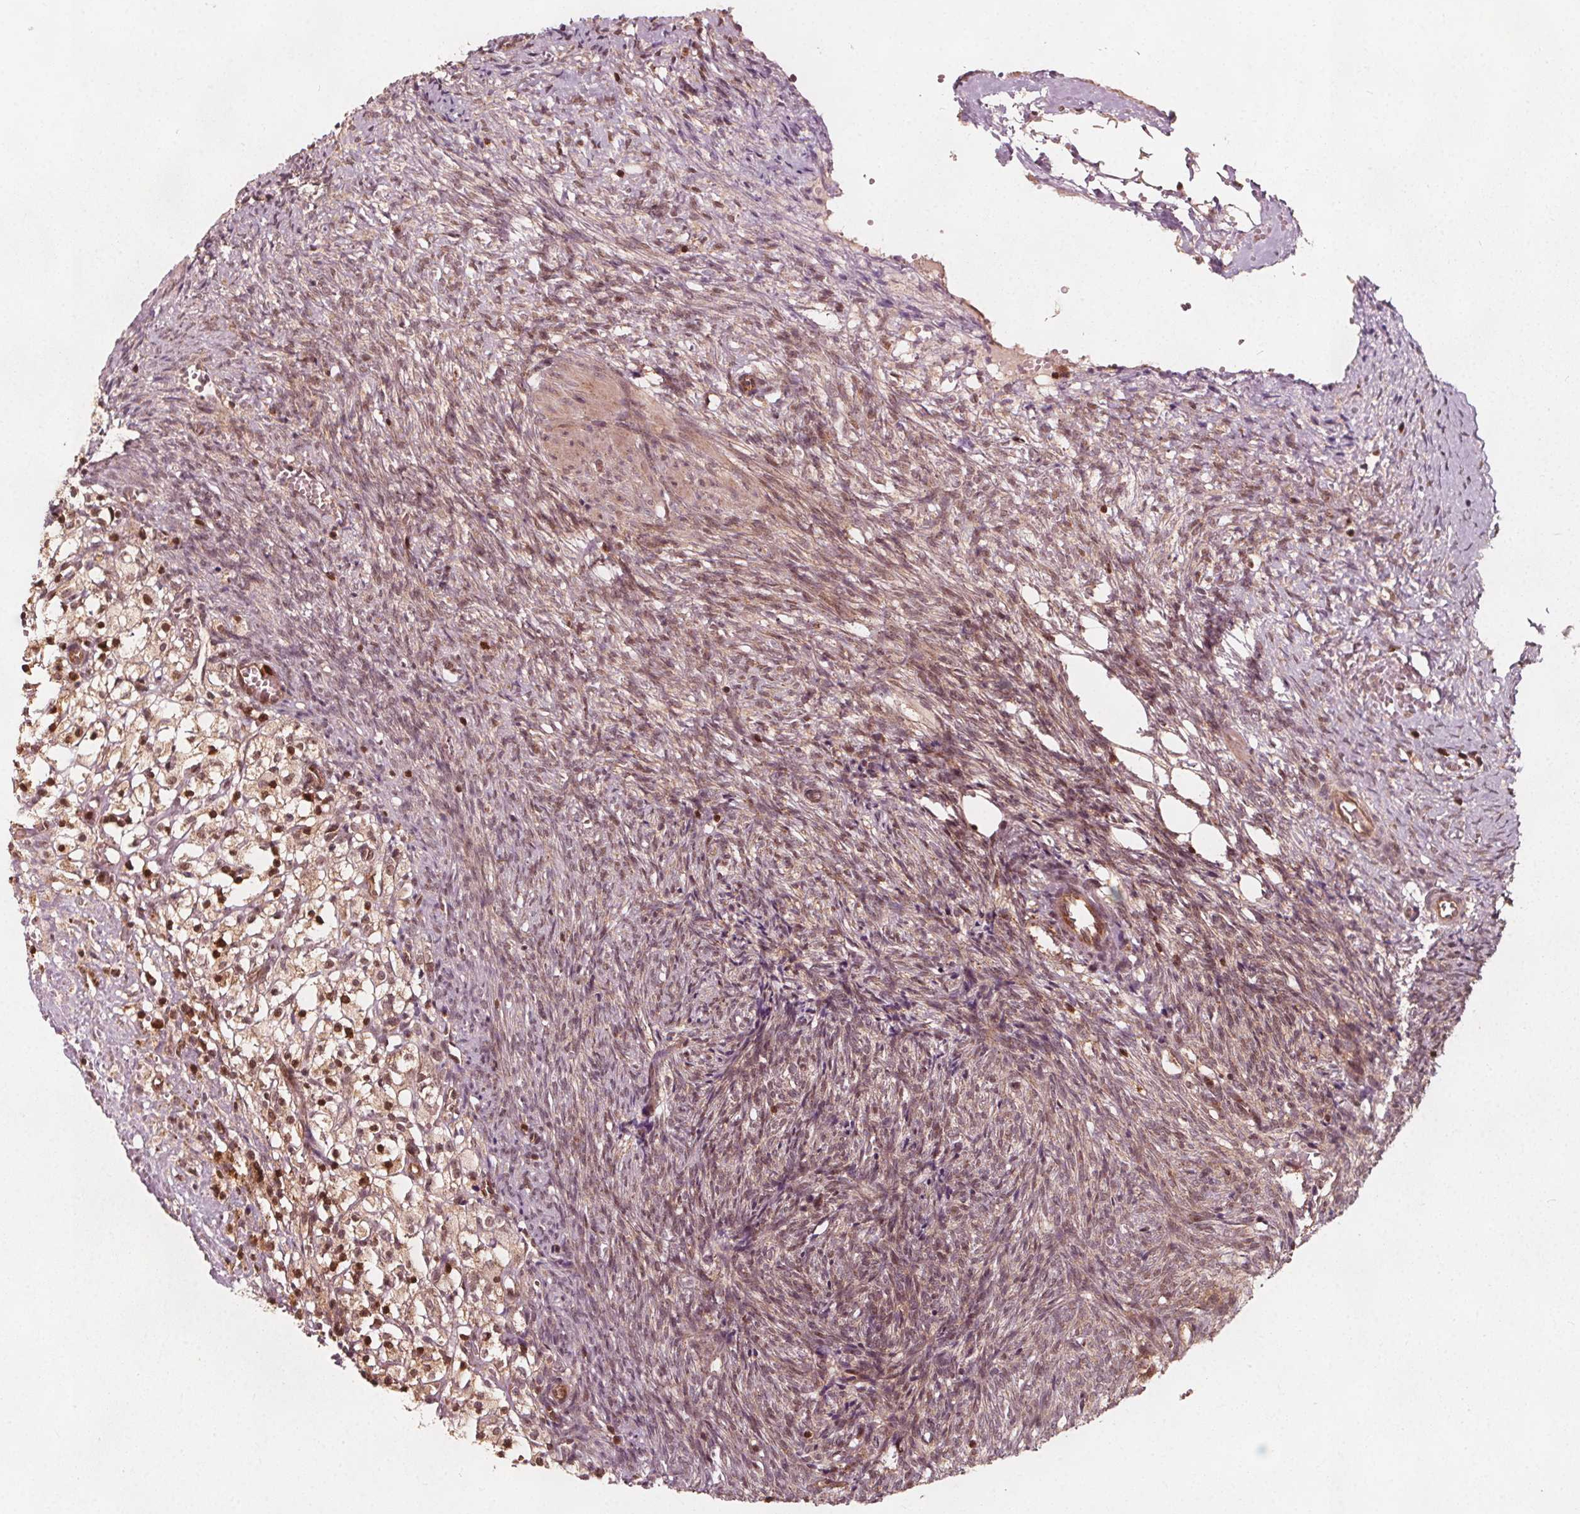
{"staining": {"intensity": "moderate", "quantity": ">75%", "location": "cytoplasmic/membranous"}, "tissue": "ovary", "cell_type": "Follicle cells", "image_type": "normal", "snomed": [{"axis": "morphology", "description": "Normal tissue, NOS"}, {"axis": "topography", "description": "Ovary"}], "caption": "Protein staining by immunohistochemistry exhibits moderate cytoplasmic/membranous expression in about >75% of follicle cells in benign ovary. (DAB (3,3'-diaminobenzidine) = brown stain, brightfield microscopy at high magnification).", "gene": "AIP", "patient": {"sex": "female", "age": 46}}